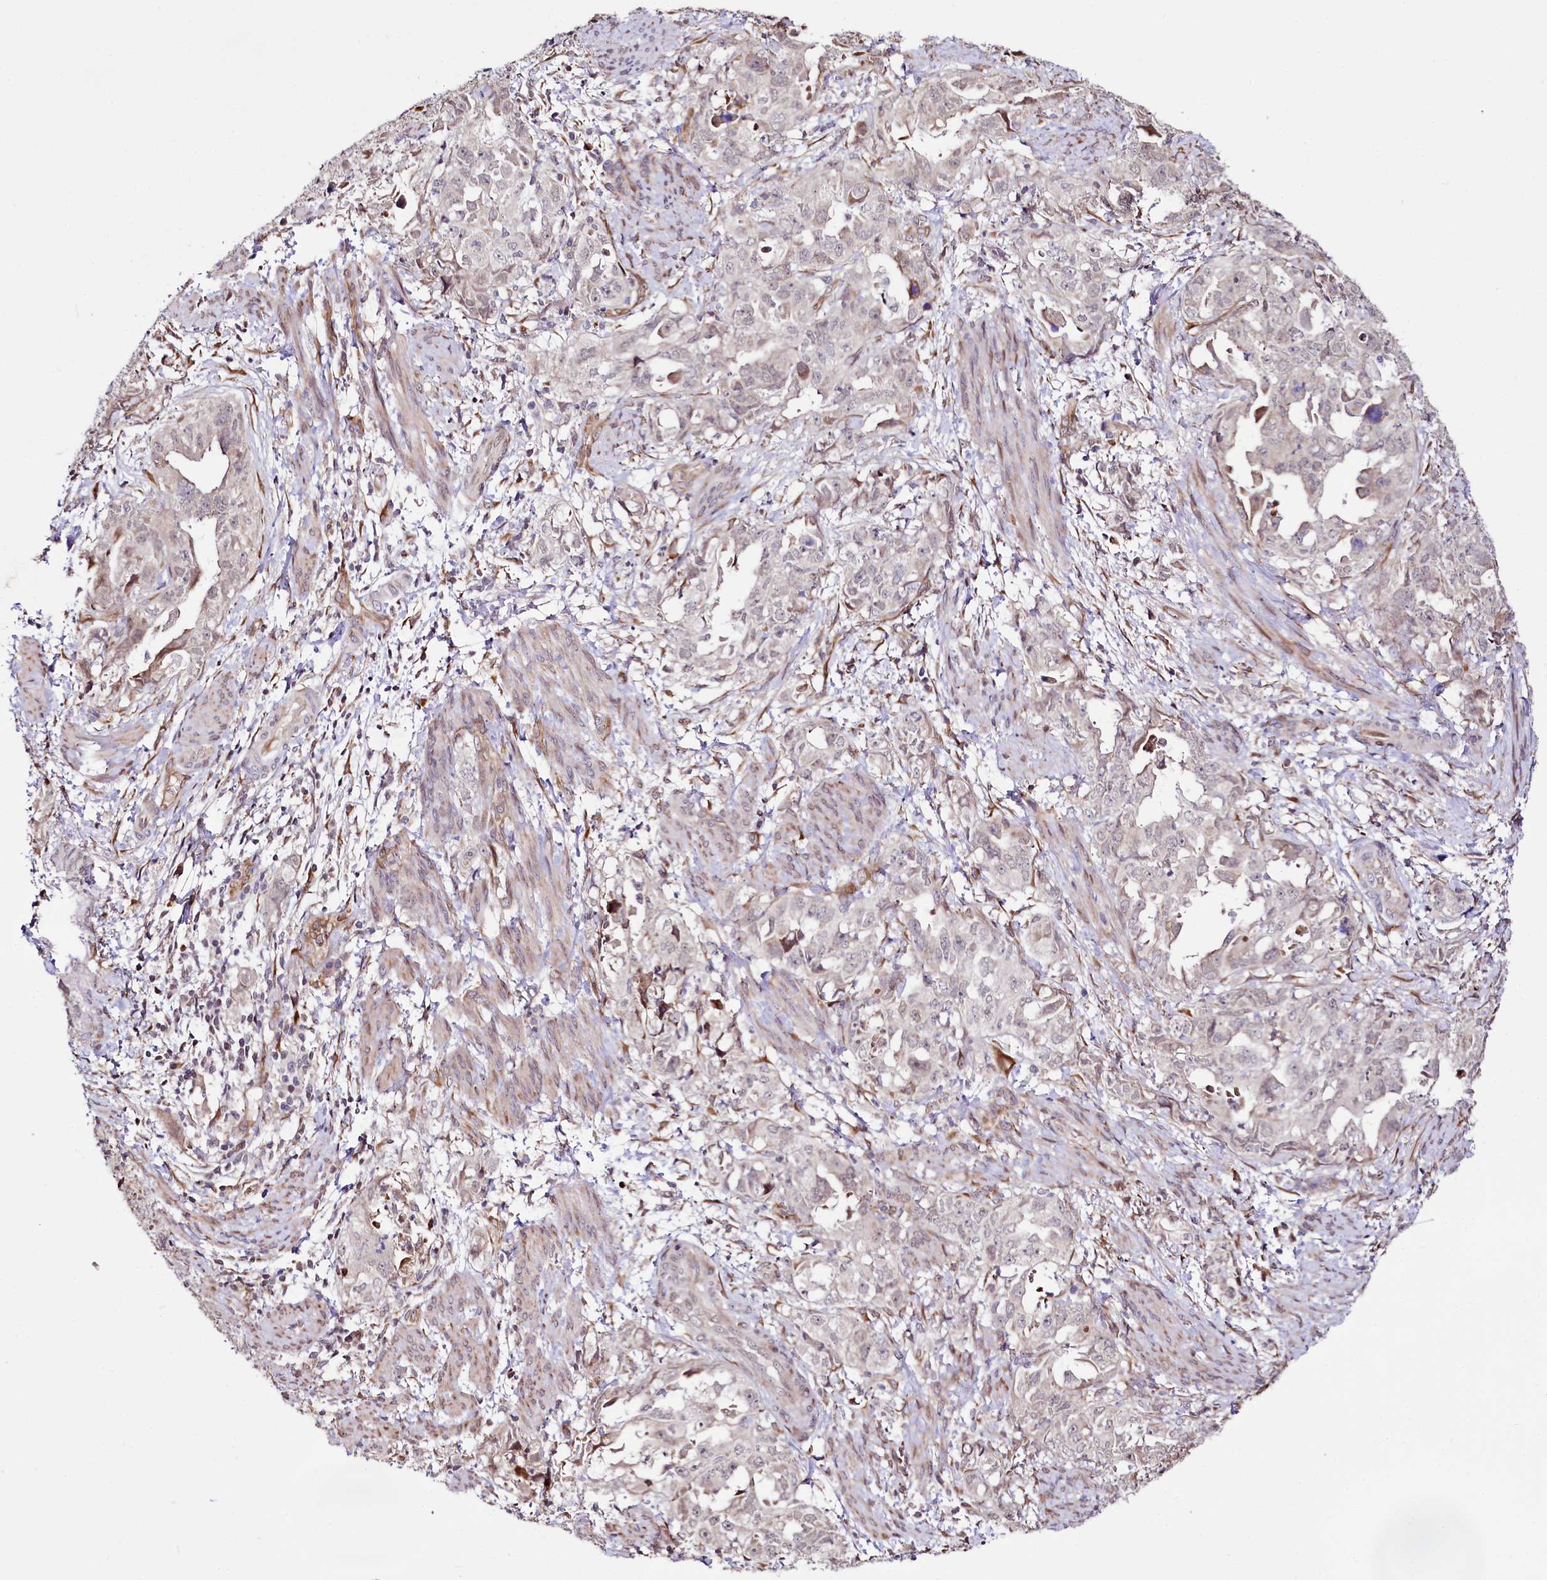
{"staining": {"intensity": "weak", "quantity": "<25%", "location": "cytoplasmic/membranous"}, "tissue": "endometrial cancer", "cell_type": "Tumor cells", "image_type": "cancer", "snomed": [{"axis": "morphology", "description": "Adenocarcinoma, NOS"}, {"axis": "topography", "description": "Endometrium"}], "caption": "Tumor cells show no significant protein staining in endometrial adenocarcinoma. (DAB immunohistochemistry, high magnification).", "gene": "CUTC", "patient": {"sex": "female", "age": 65}}